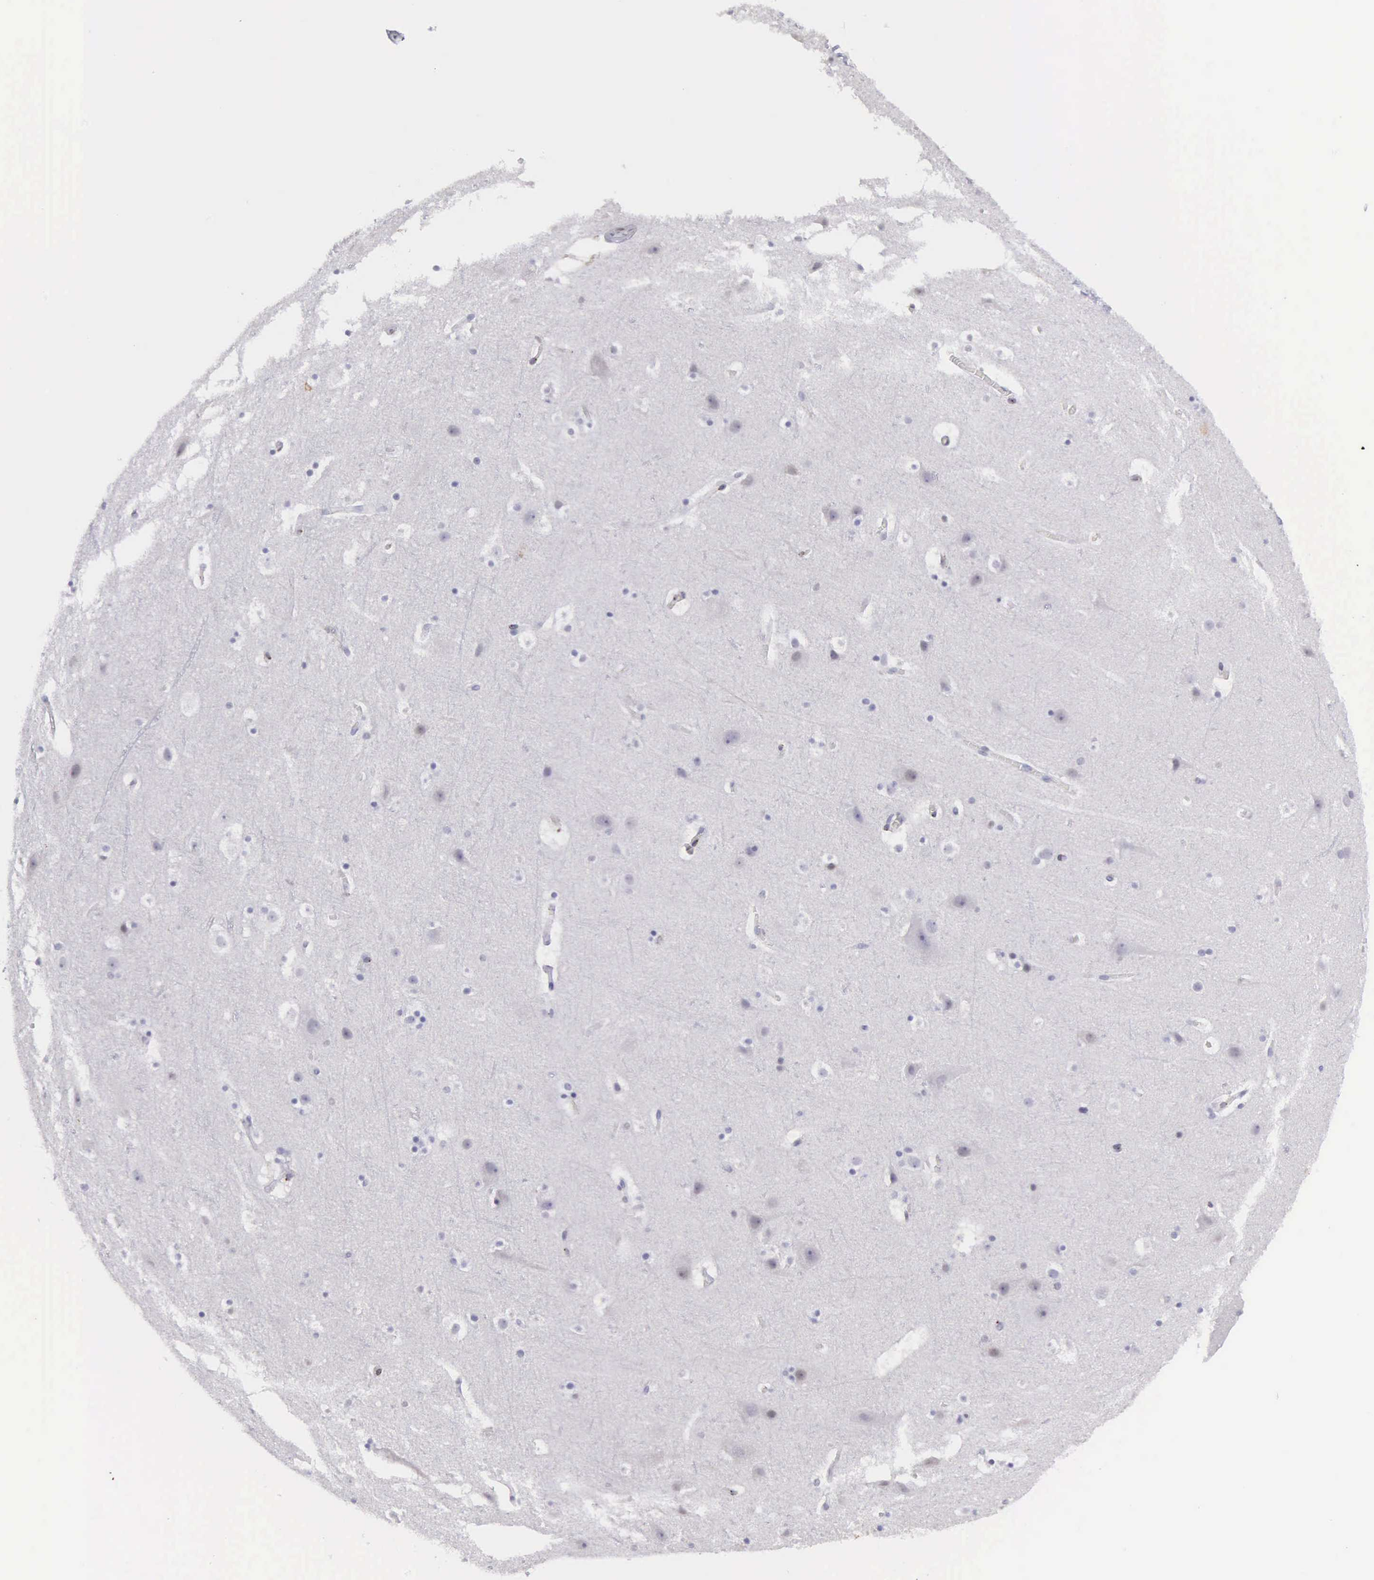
{"staining": {"intensity": "weak", "quantity": ">75%", "location": "nuclear"}, "tissue": "cerebral cortex", "cell_type": "Endothelial cells", "image_type": "normal", "snomed": [{"axis": "morphology", "description": "Normal tissue, NOS"}, {"axis": "topography", "description": "Cerebral cortex"}], "caption": "A brown stain highlights weak nuclear staining of a protein in endothelial cells of benign cerebral cortex. The protein of interest is stained brown, and the nuclei are stained in blue (DAB (3,3'-diaminobenzidine) IHC with brightfield microscopy, high magnification).", "gene": "ETV6", "patient": {"sex": "male", "age": 45}}